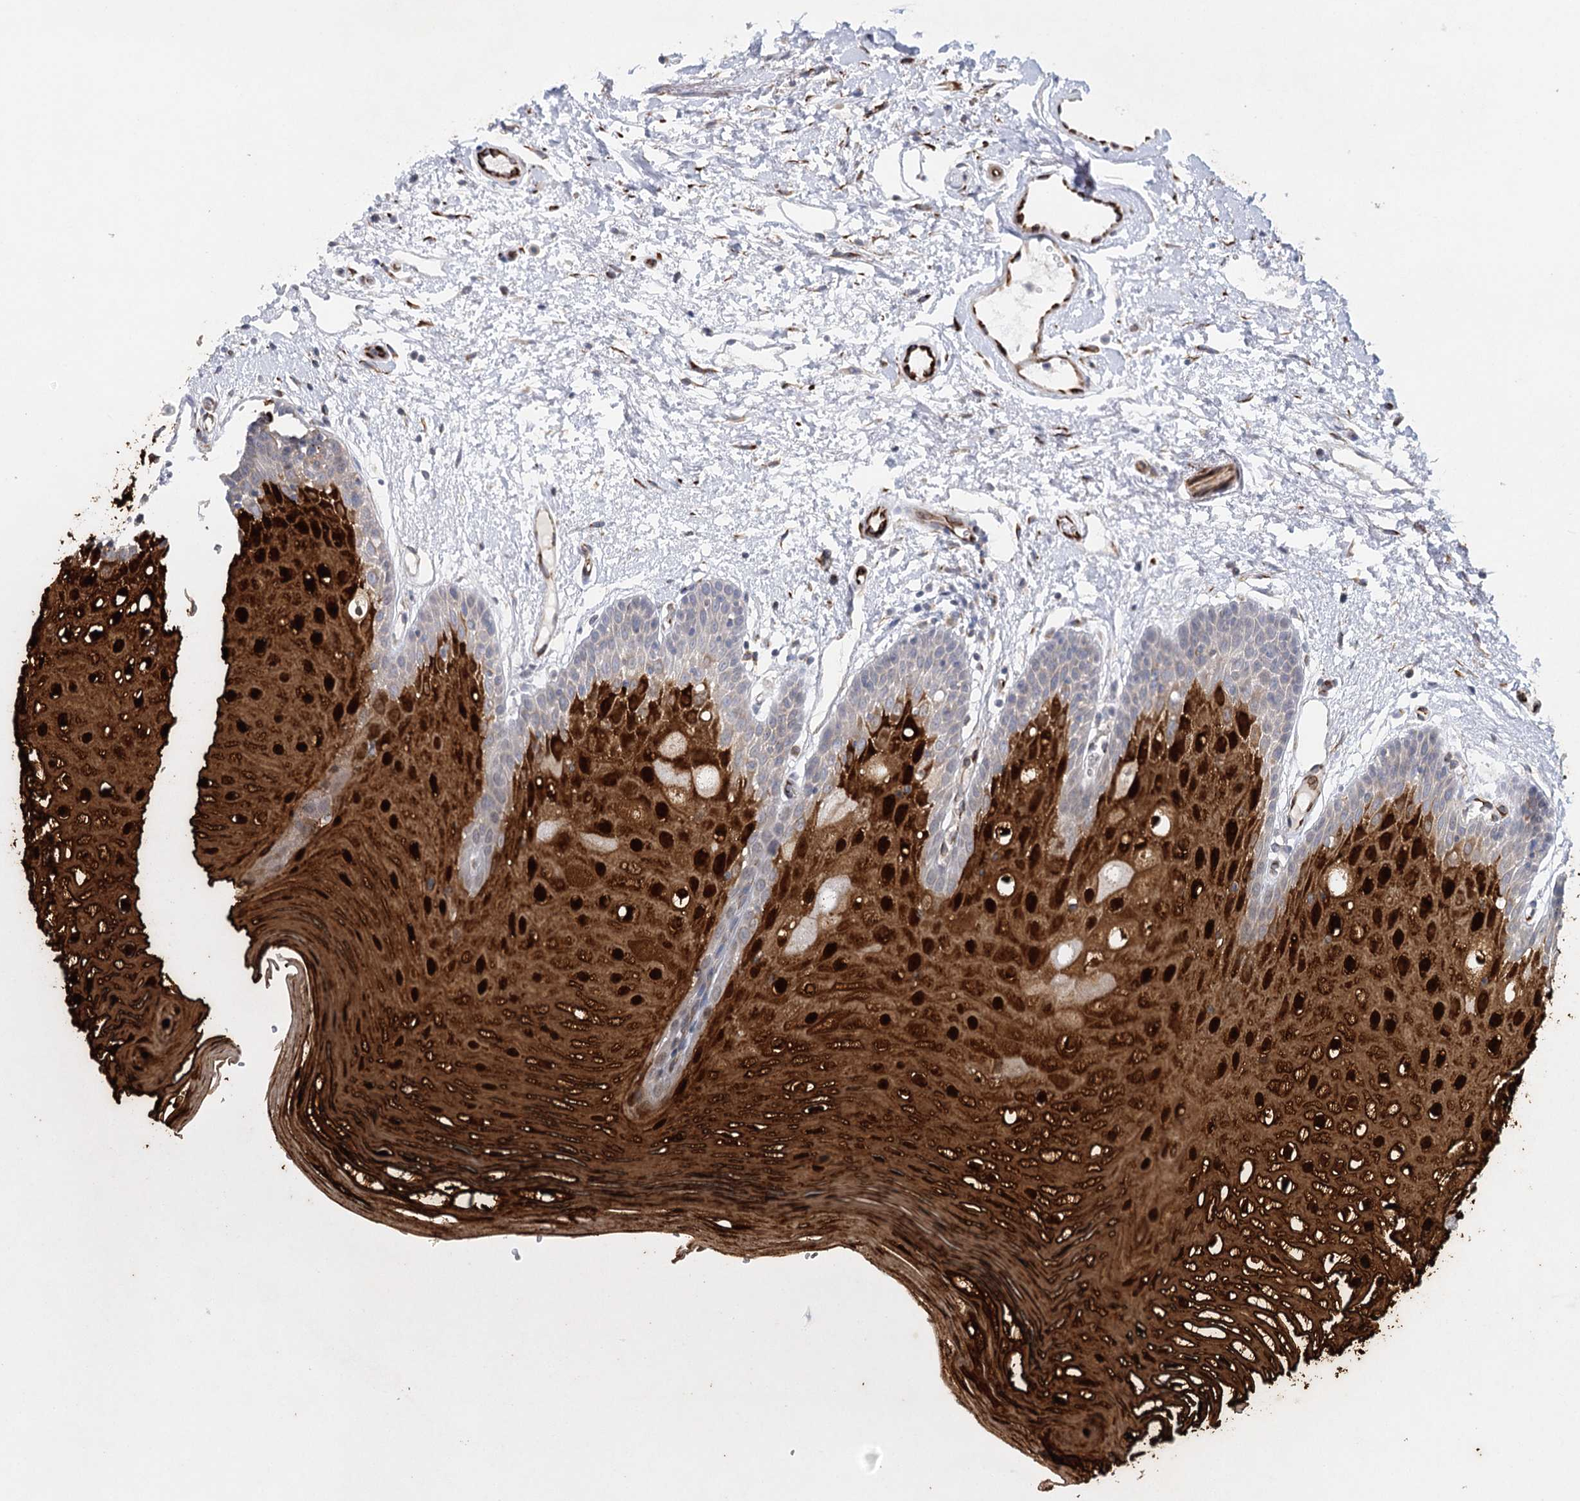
{"staining": {"intensity": "strong", "quantity": "25%-75%", "location": "cytoplasmic/membranous"}, "tissue": "oral mucosa", "cell_type": "Squamous epithelial cells", "image_type": "normal", "snomed": [{"axis": "morphology", "description": "Normal tissue, NOS"}, {"axis": "topography", "description": "Oral tissue"}, {"axis": "topography", "description": "Tounge, NOS"}], "caption": "The photomicrograph shows staining of benign oral mucosa, revealing strong cytoplasmic/membranous protein positivity (brown color) within squamous epithelial cells.", "gene": "DHTKD1", "patient": {"sex": "female", "age": 73}}